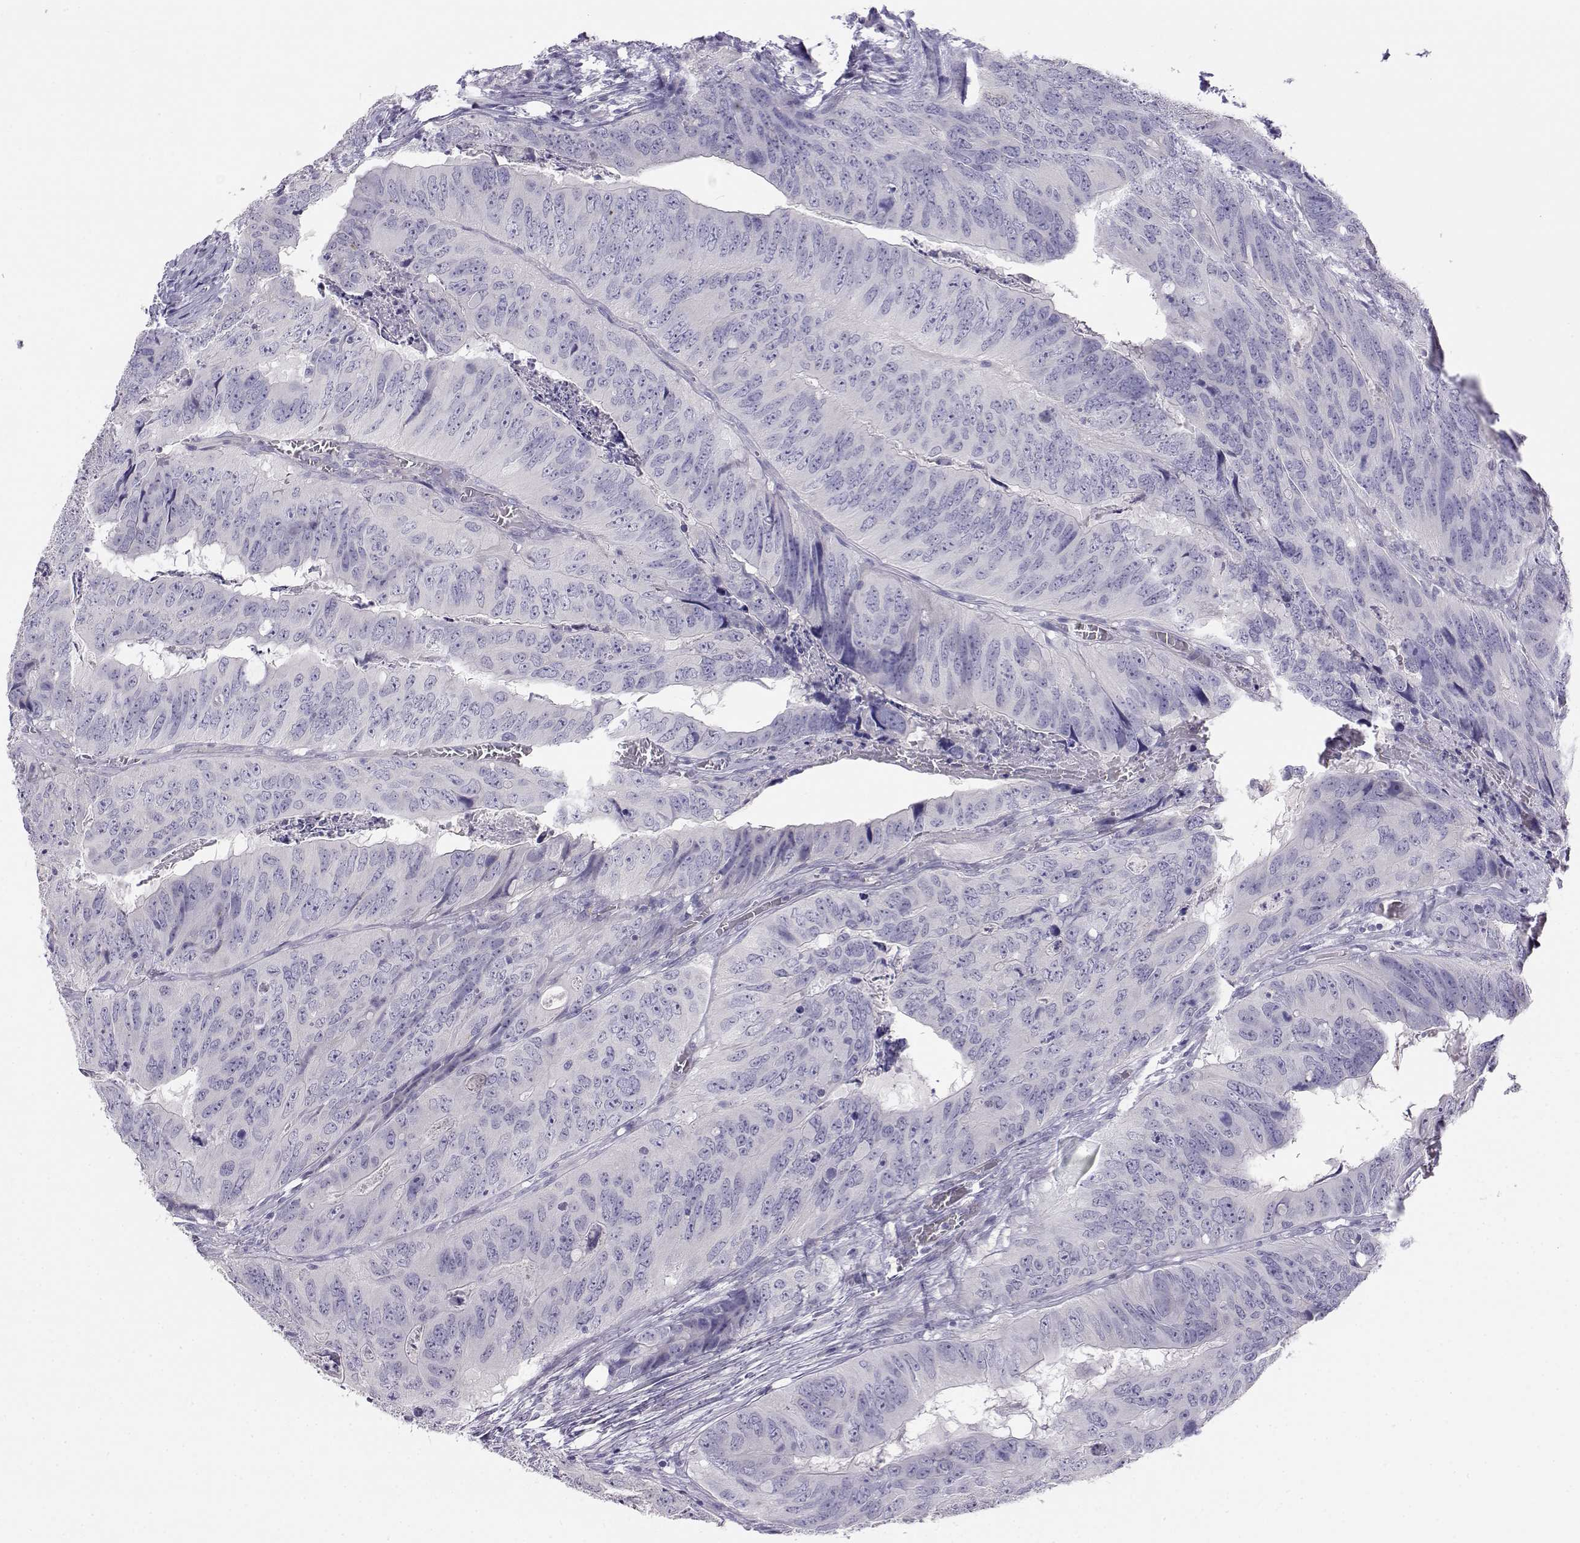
{"staining": {"intensity": "negative", "quantity": "none", "location": "none"}, "tissue": "colorectal cancer", "cell_type": "Tumor cells", "image_type": "cancer", "snomed": [{"axis": "morphology", "description": "Adenocarcinoma, NOS"}, {"axis": "topography", "description": "Colon"}], "caption": "Tumor cells are negative for protein expression in human colorectal adenocarcinoma. The staining was performed using DAB to visualize the protein expression in brown, while the nuclei were stained in blue with hematoxylin (Magnification: 20x).", "gene": "ENDOU", "patient": {"sex": "male", "age": 79}}